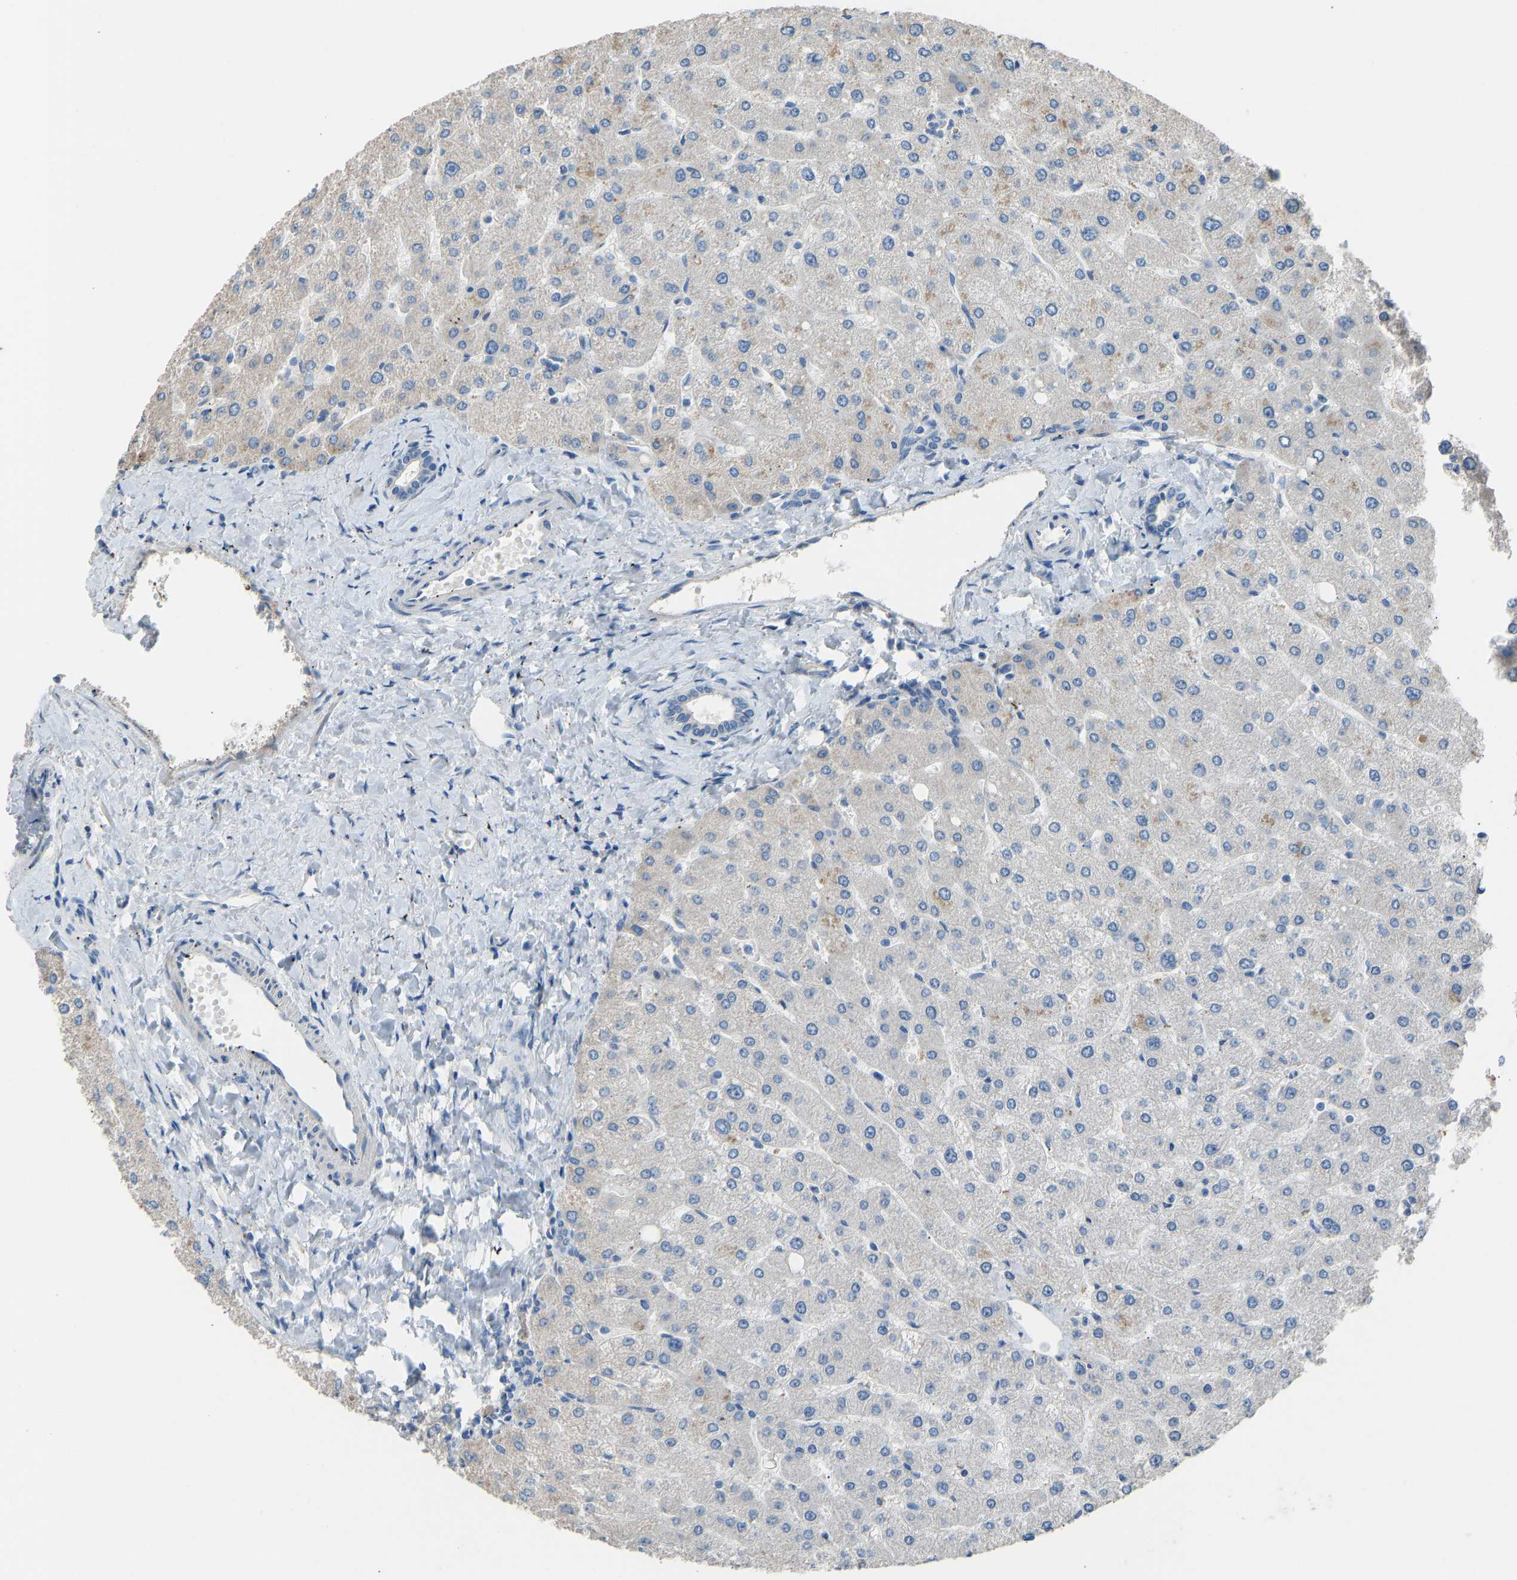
{"staining": {"intensity": "negative", "quantity": "none", "location": "none"}, "tissue": "liver", "cell_type": "Cholangiocytes", "image_type": "normal", "snomed": [{"axis": "morphology", "description": "Normal tissue, NOS"}, {"axis": "topography", "description": "Liver"}], "caption": "Immunohistochemical staining of normal human liver reveals no significant expression in cholangiocytes.", "gene": "TGFBR3", "patient": {"sex": "male", "age": 55}}